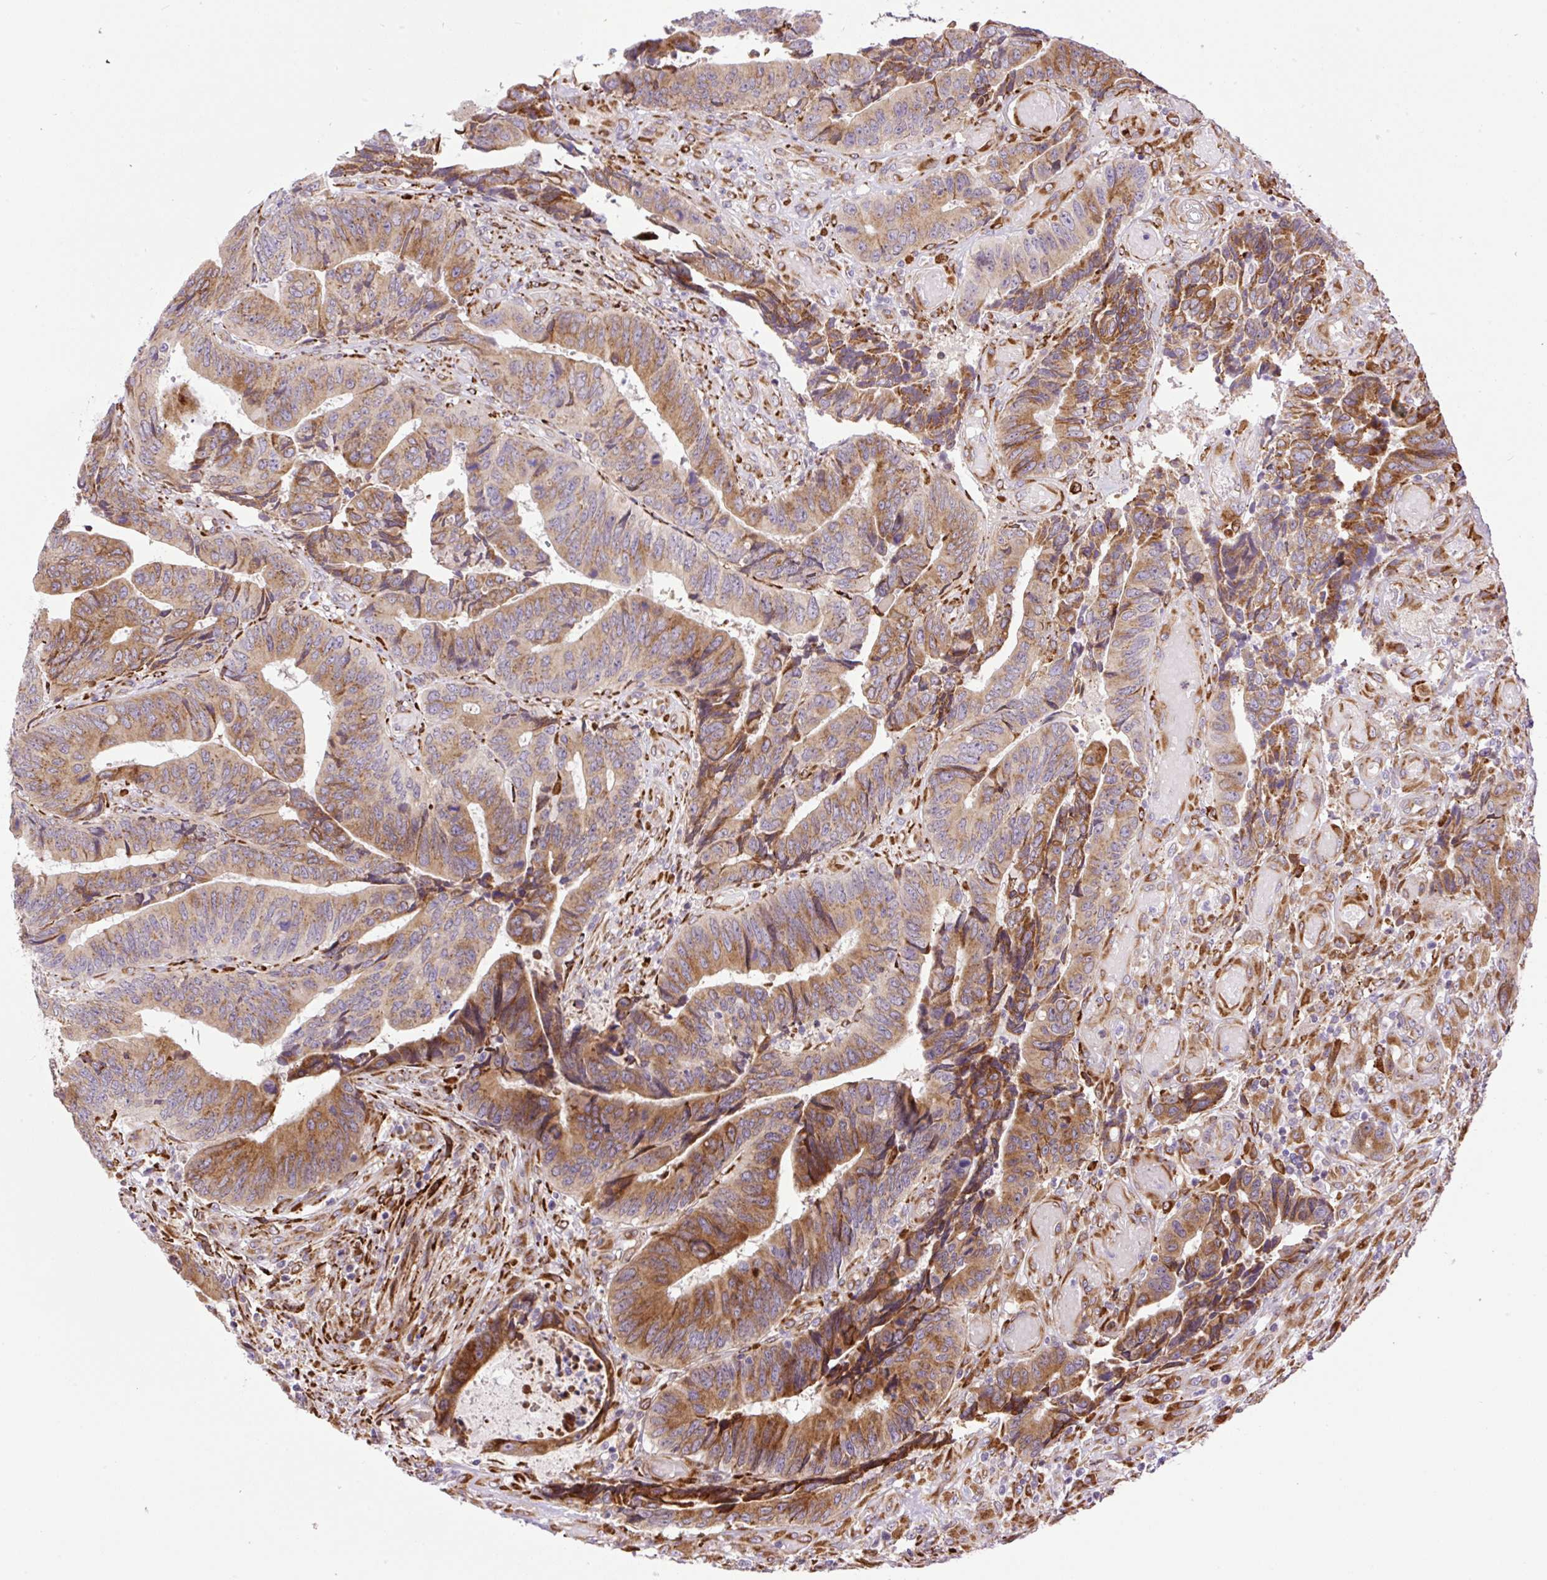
{"staining": {"intensity": "moderate", "quantity": ">75%", "location": "cytoplasmic/membranous"}, "tissue": "colorectal cancer", "cell_type": "Tumor cells", "image_type": "cancer", "snomed": [{"axis": "morphology", "description": "Adenocarcinoma, NOS"}, {"axis": "topography", "description": "Colon"}], "caption": "Colorectal cancer was stained to show a protein in brown. There is medium levels of moderate cytoplasmic/membranous staining in approximately >75% of tumor cells.", "gene": "RAB30", "patient": {"sex": "male", "age": 87}}